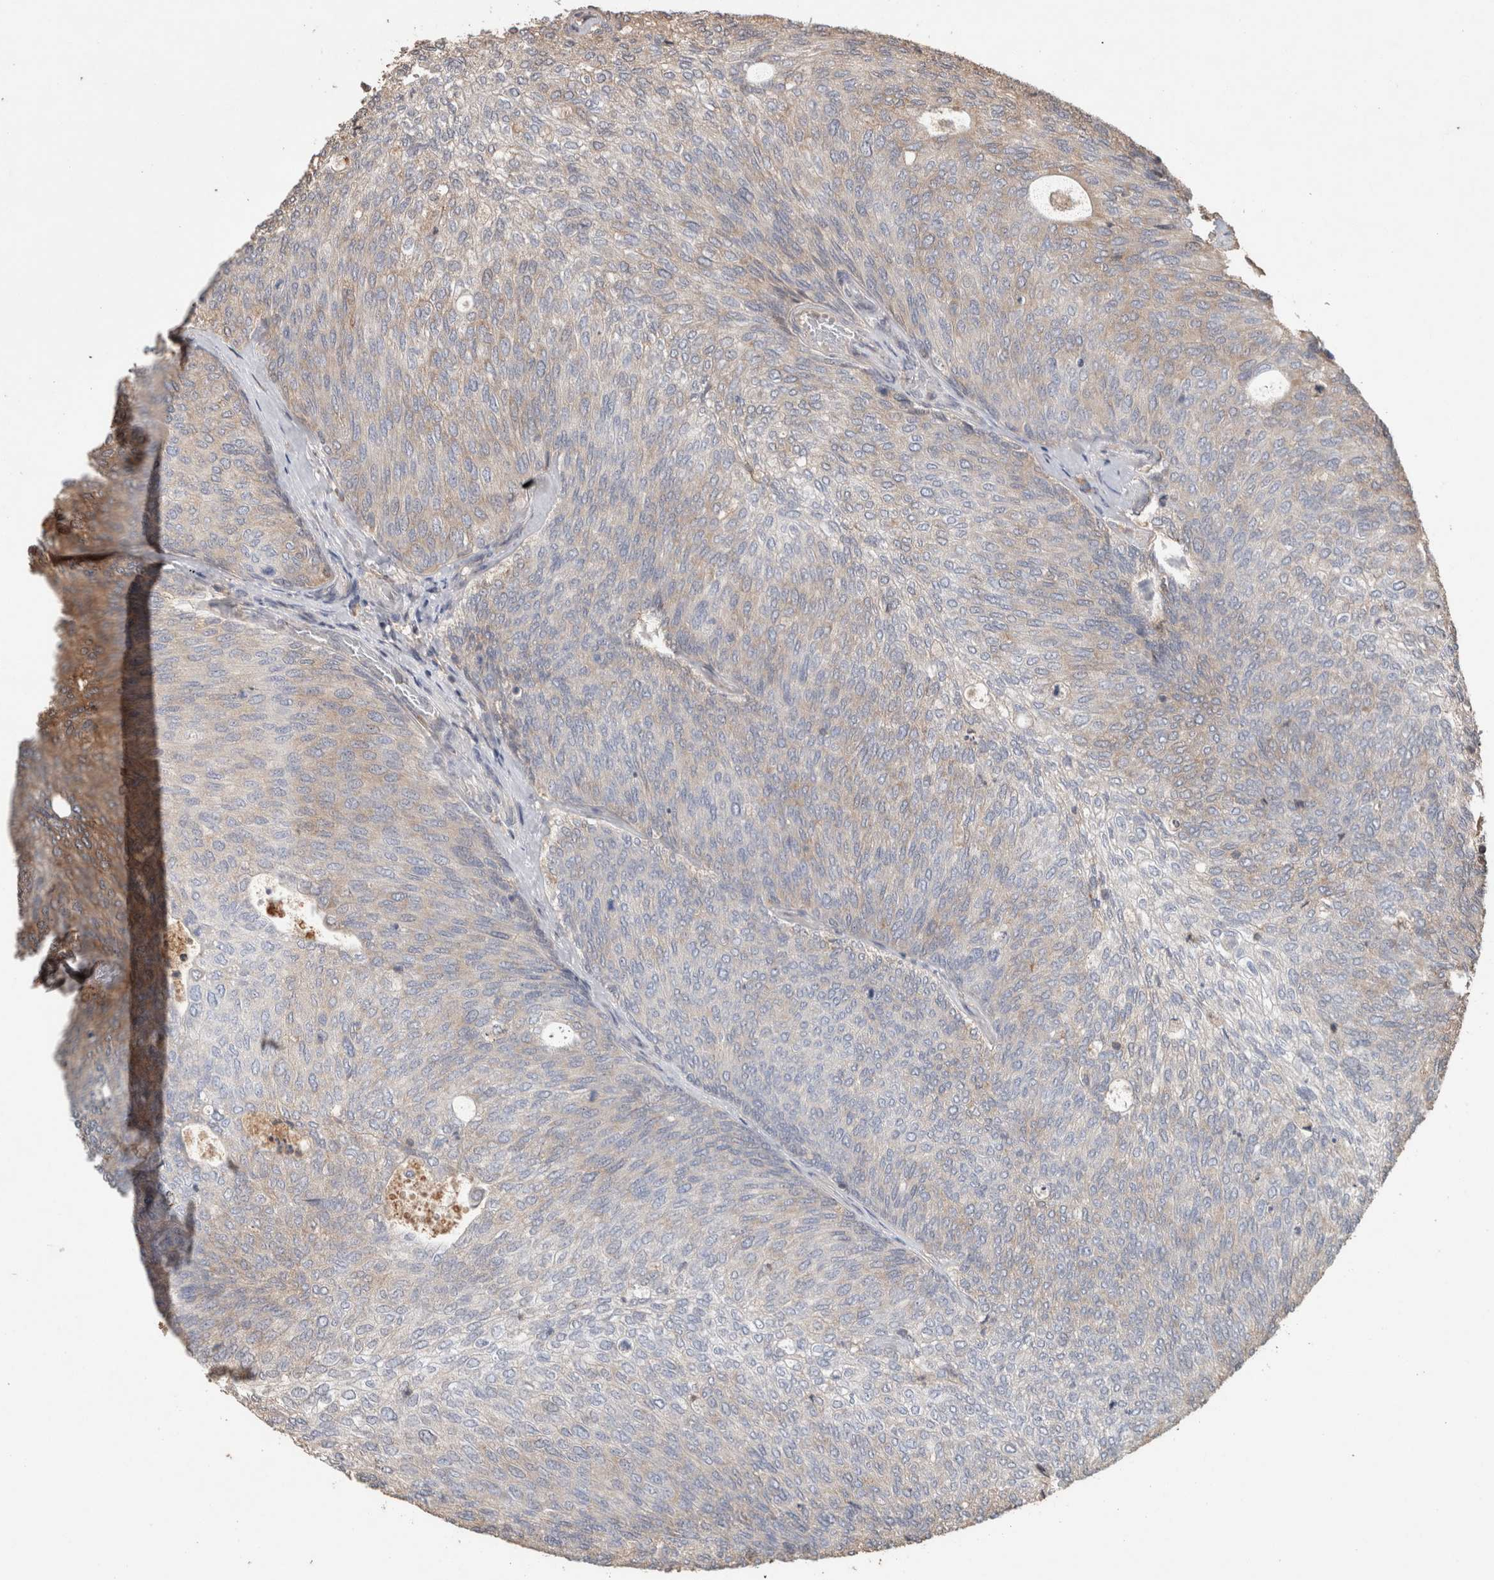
{"staining": {"intensity": "weak", "quantity": "<25%", "location": "cytoplasmic/membranous"}, "tissue": "urothelial cancer", "cell_type": "Tumor cells", "image_type": "cancer", "snomed": [{"axis": "morphology", "description": "Urothelial carcinoma, Low grade"}, {"axis": "topography", "description": "Urinary bladder"}], "caption": "A photomicrograph of urothelial carcinoma (low-grade) stained for a protein displays no brown staining in tumor cells.", "gene": "TRIM5", "patient": {"sex": "female", "age": 79}}